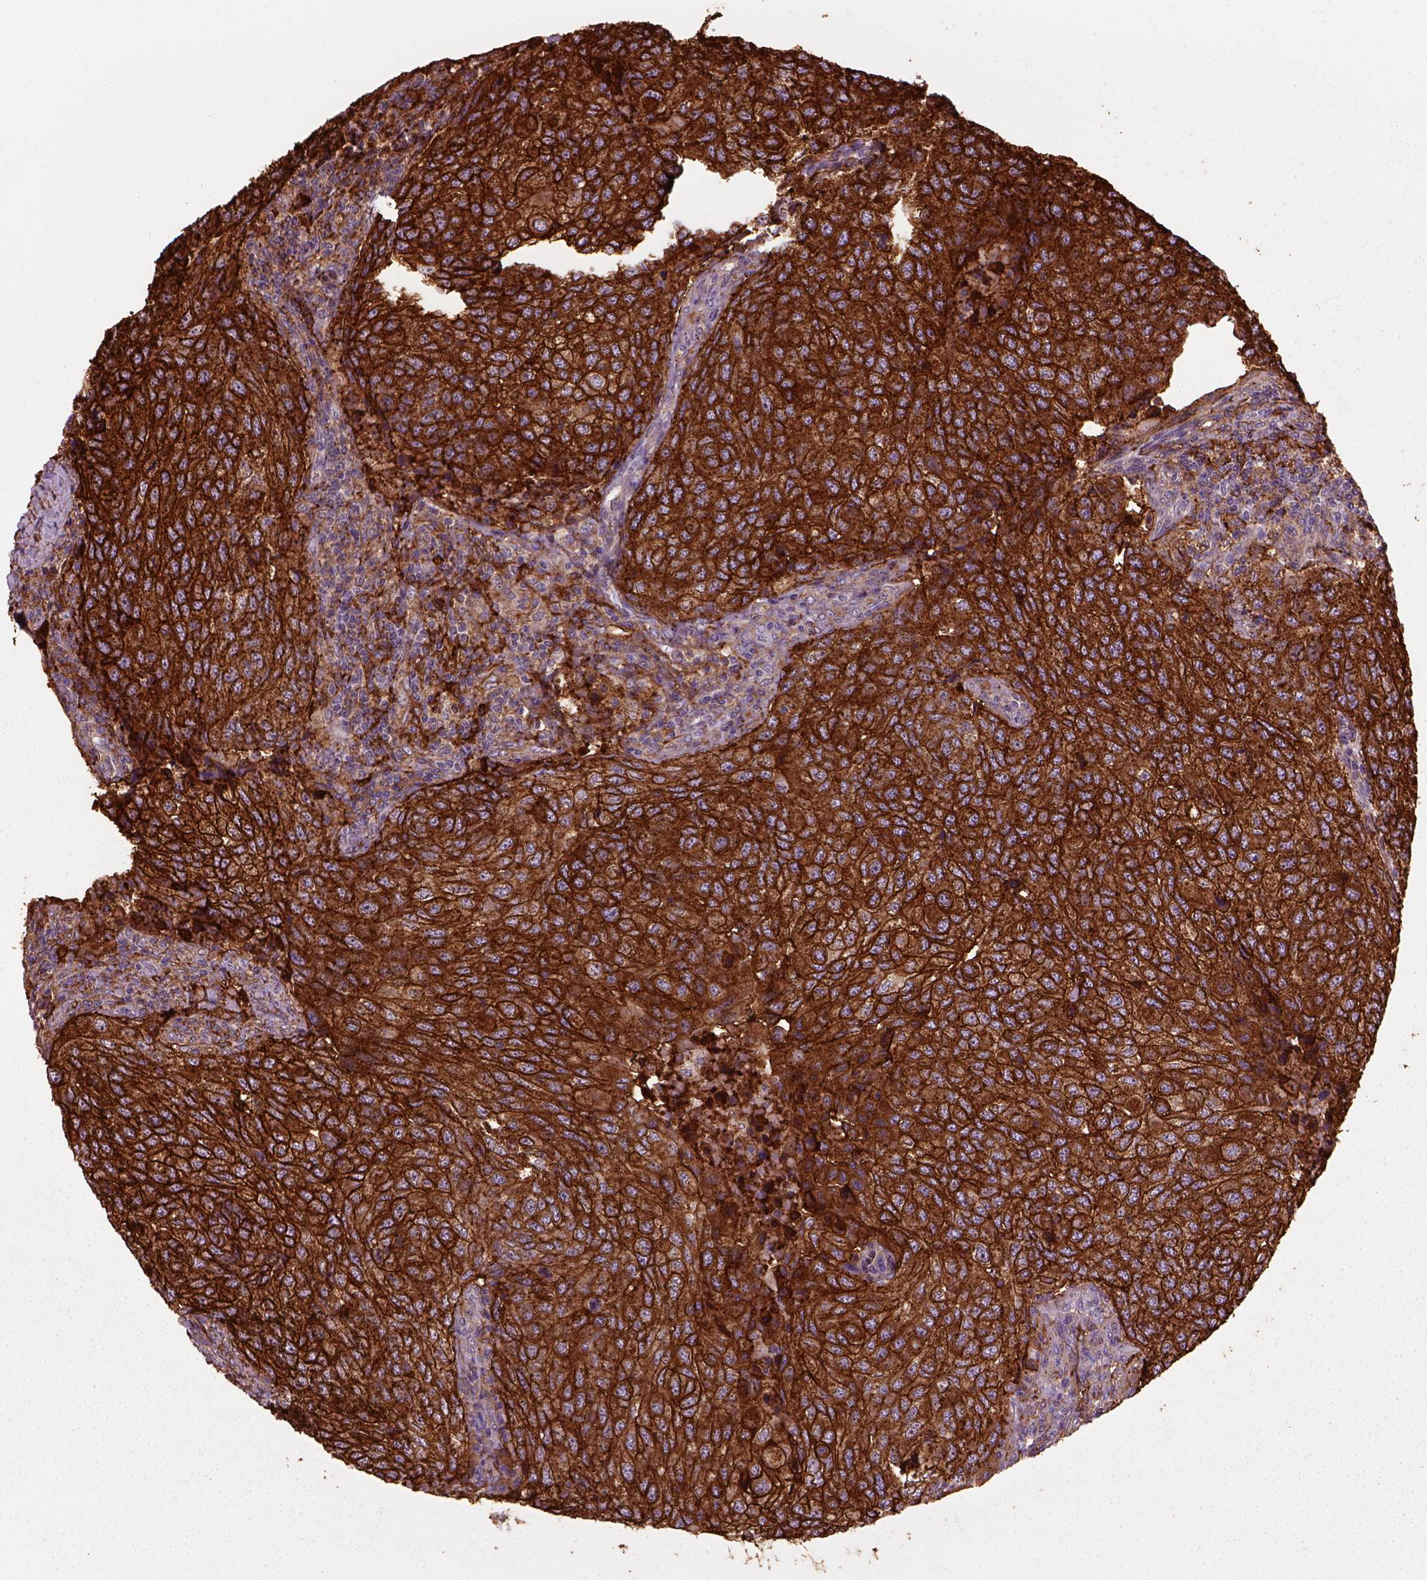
{"staining": {"intensity": "strong", "quantity": ">75%", "location": "cytoplasmic/membranous"}, "tissue": "urothelial cancer", "cell_type": "Tumor cells", "image_type": "cancer", "snomed": [{"axis": "morphology", "description": "Urothelial carcinoma, High grade"}, {"axis": "topography", "description": "Urinary bladder"}], "caption": "The micrograph shows staining of urothelial cancer, revealing strong cytoplasmic/membranous protein expression (brown color) within tumor cells.", "gene": "MARCKS", "patient": {"sex": "female", "age": 78}}